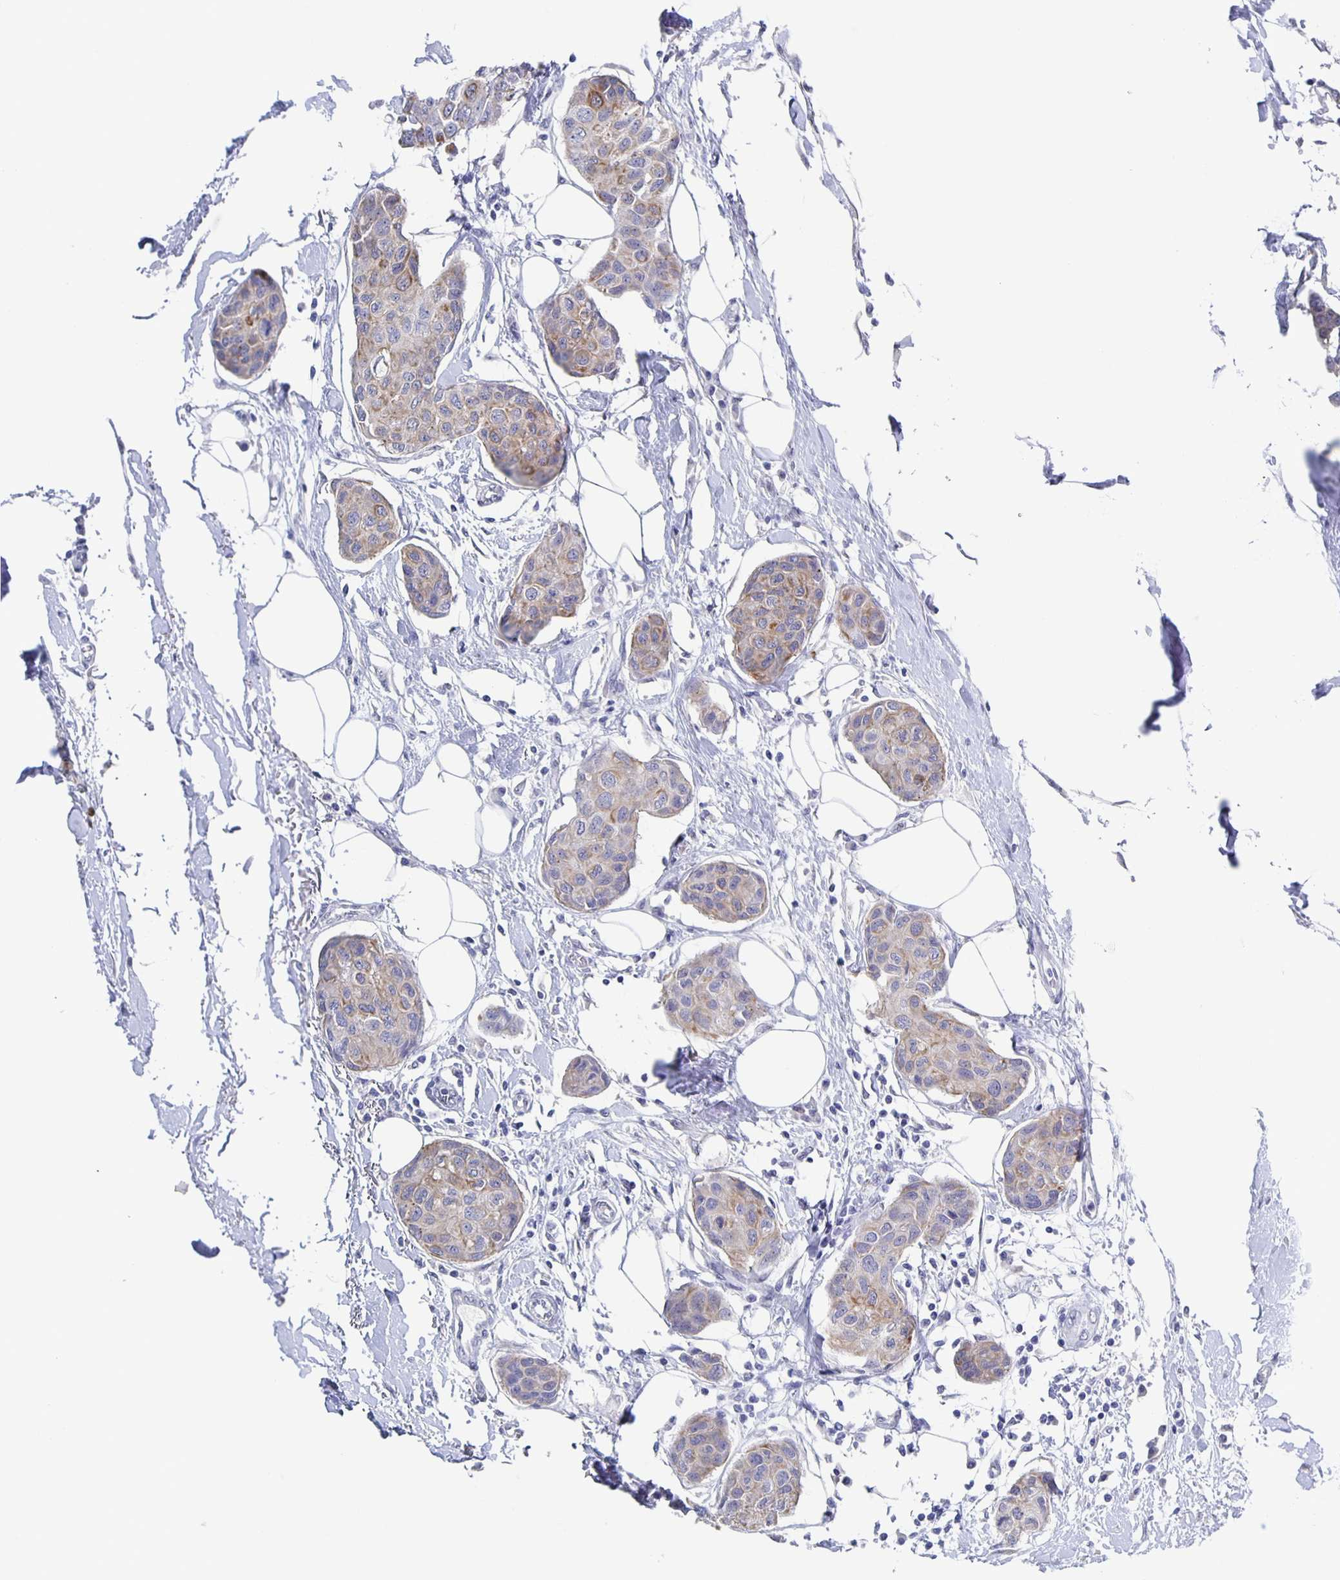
{"staining": {"intensity": "weak", "quantity": "25%-75%", "location": "cytoplasmic/membranous"}, "tissue": "breast cancer", "cell_type": "Tumor cells", "image_type": "cancer", "snomed": [{"axis": "morphology", "description": "Duct carcinoma"}, {"axis": "topography", "description": "Breast"}, {"axis": "topography", "description": "Lymph node"}], "caption": "Invasive ductal carcinoma (breast) was stained to show a protein in brown. There is low levels of weak cytoplasmic/membranous staining in approximately 25%-75% of tumor cells.", "gene": "CCDC17", "patient": {"sex": "female", "age": 80}}